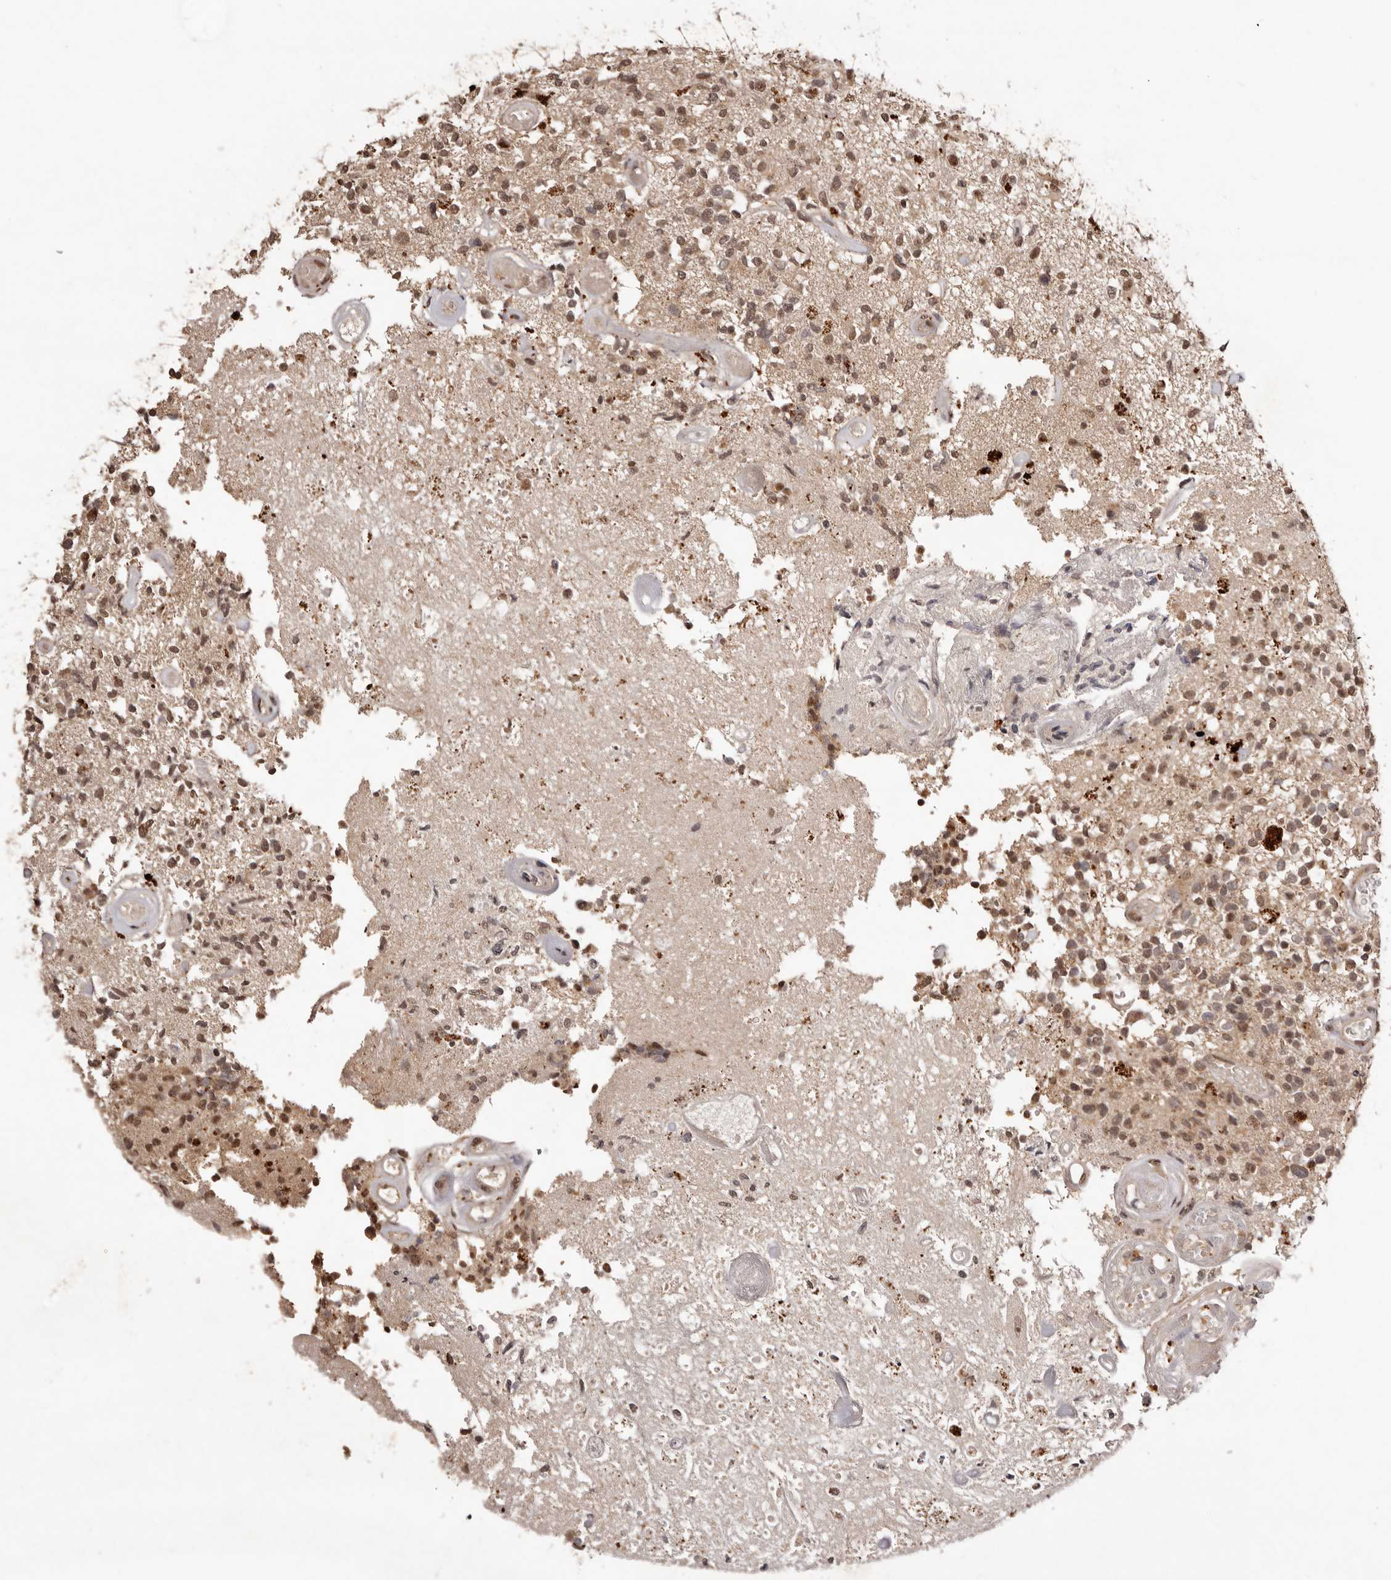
{"staining": {"intensity": "moderate", "quantity": ">75%", "location": "cytoplasmic/membranous,nuclear"}, "tissue": "glioma", "cell_type": "Tumor cells", "image_type": "cancer", "snomed": [{"axis": "morphology", "description": "Glioma, malignant, High grade"}, {"axis": "morphology", "description": "Glioblastoma, NOS"}, {"axis": "topography", "description": "Brain"}], "caption": "Glioblastoma was stained to show a protein in brown. There is medium levels of moderate cytoplasmic/membranous and nuclear staining in about >75% of tumor cells.", "gene": "NOTCH1", "patient": {"sex": "male", "age": 60}}